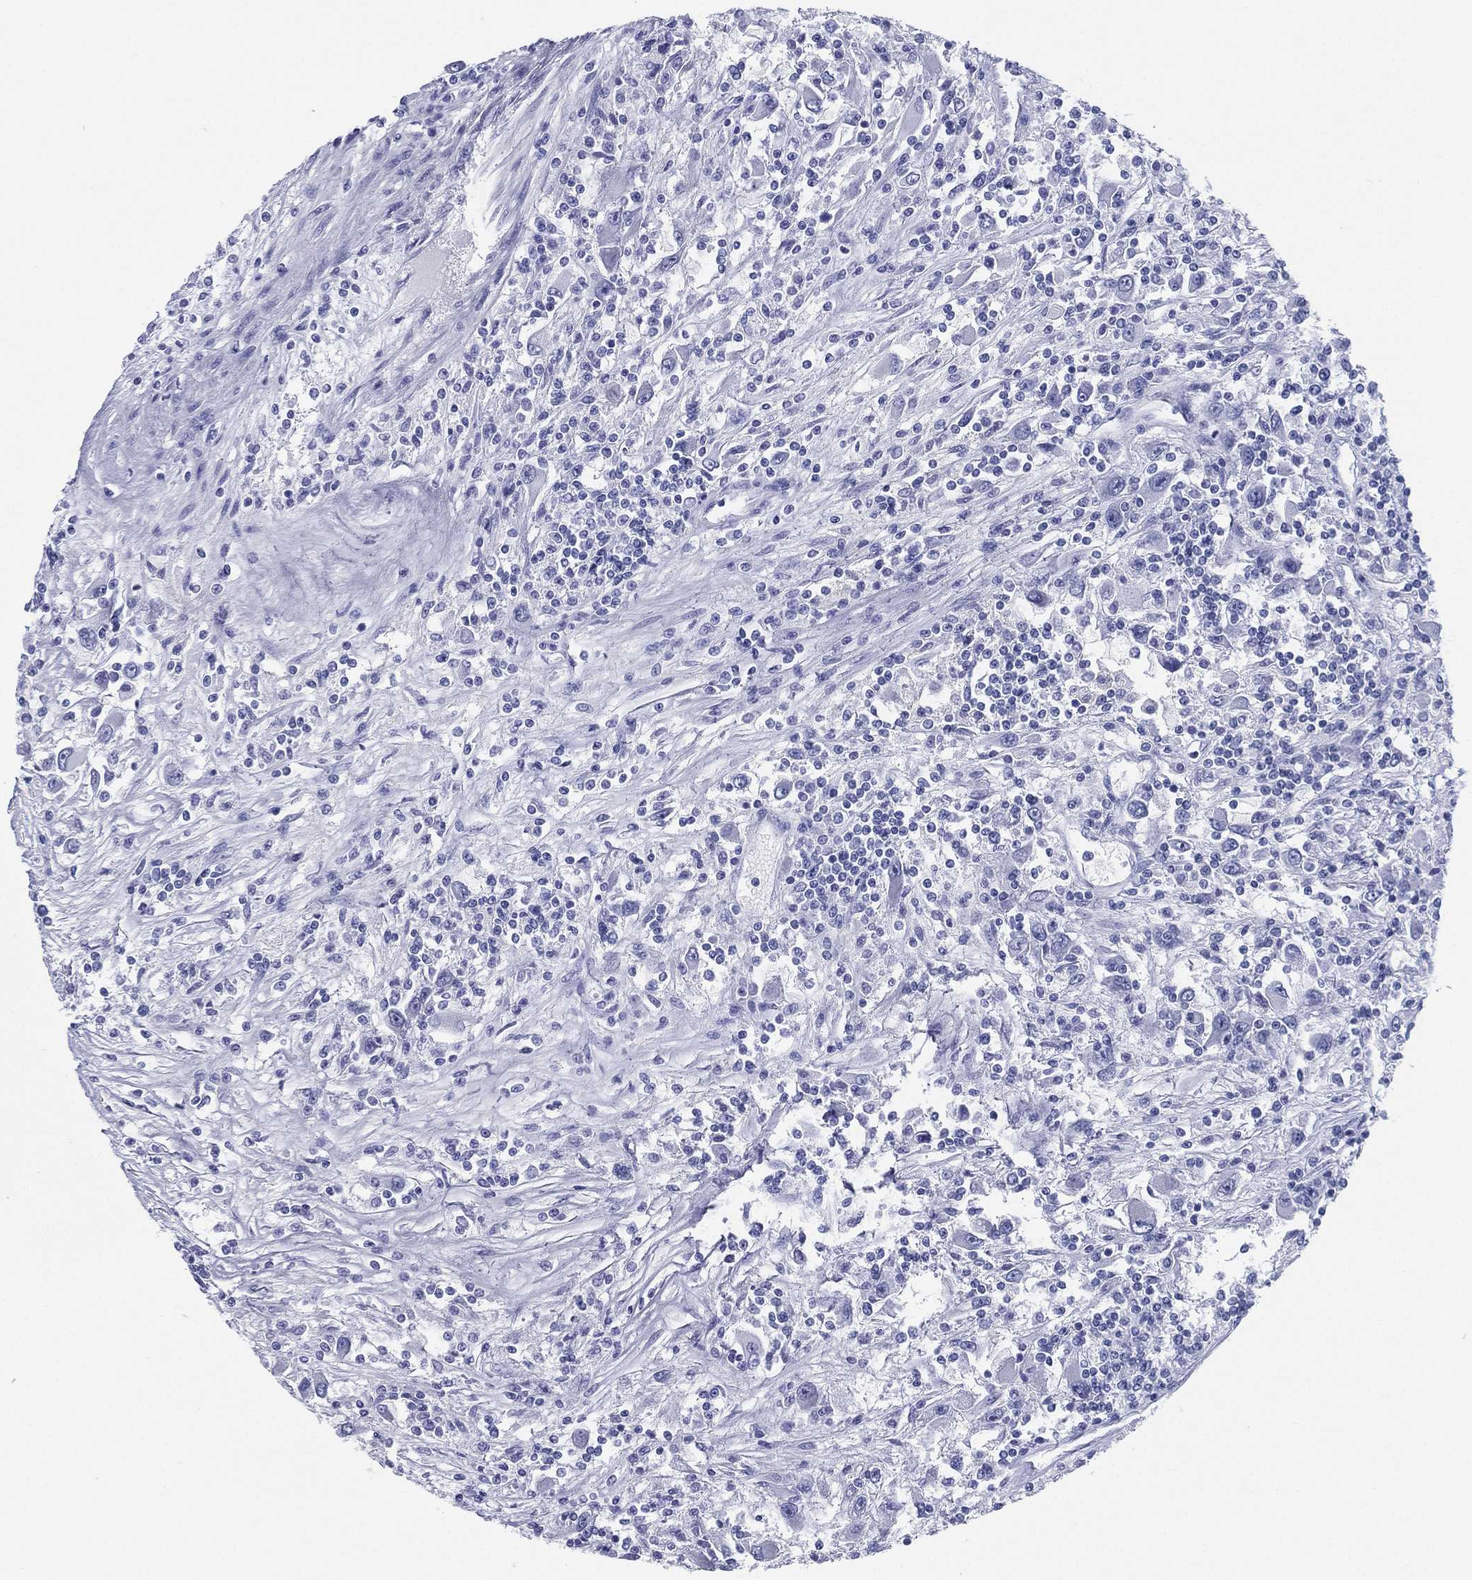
{"staining": {"intensity": "negative", "quantity": "none", "location": "none"}, "tissue": "renal cancer", "cell_type": "Tumor cells", "image_type": "cancer", "snomed": [{"axis": "morphology", "description": "Adenocarcinoma, NOS"}, {"axis": "topography", "description": "Kidney"}], "caption": "Renal cancer stained for a protein using immunohistochemistry demonstrates no positivity tumor cells.", "gene": "RSPH4A", "patient": {"sex": "female", "age": 67}}